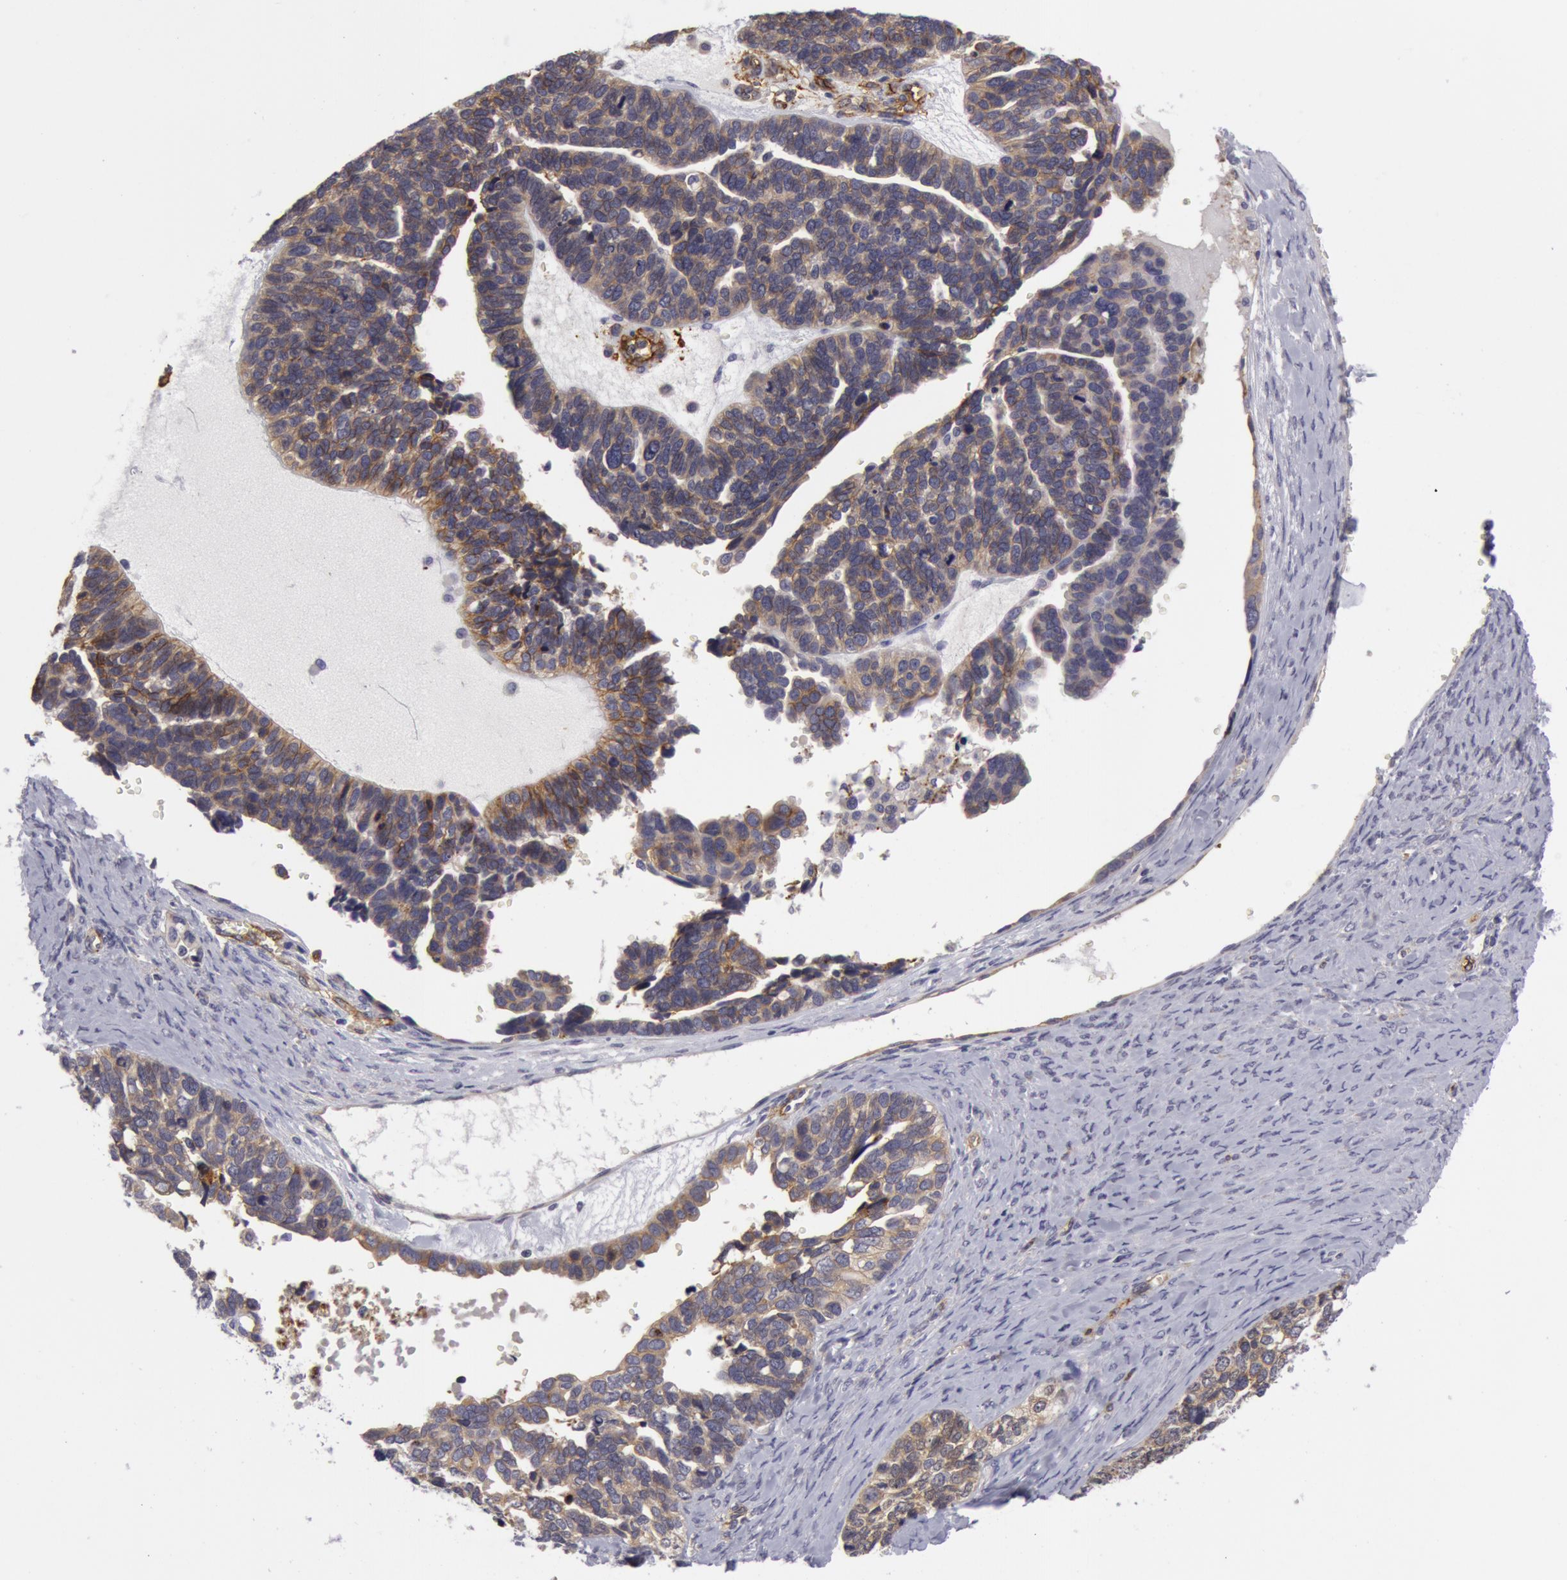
{"staining": {"intensity": "weak", "quantity": "25%-75%", "location": "cytoplasmic/membranous"}, "tissue": "ovarian cancer", "cell_type": "Tumor cells", "image_type": "cancer", "snomed": [{"axis": "morphology", "description": "Cystadenocarcinoma, serous, NOS"}, {"axis": "topography", "description": "Ovary"}], "caption": "Ovarian serous cystadenocarcinoma stained with a protein marker demonstrates weak staining in tumor cells.", "gene": "IL23A", "patient": {"sex": "female", "age": 77}}